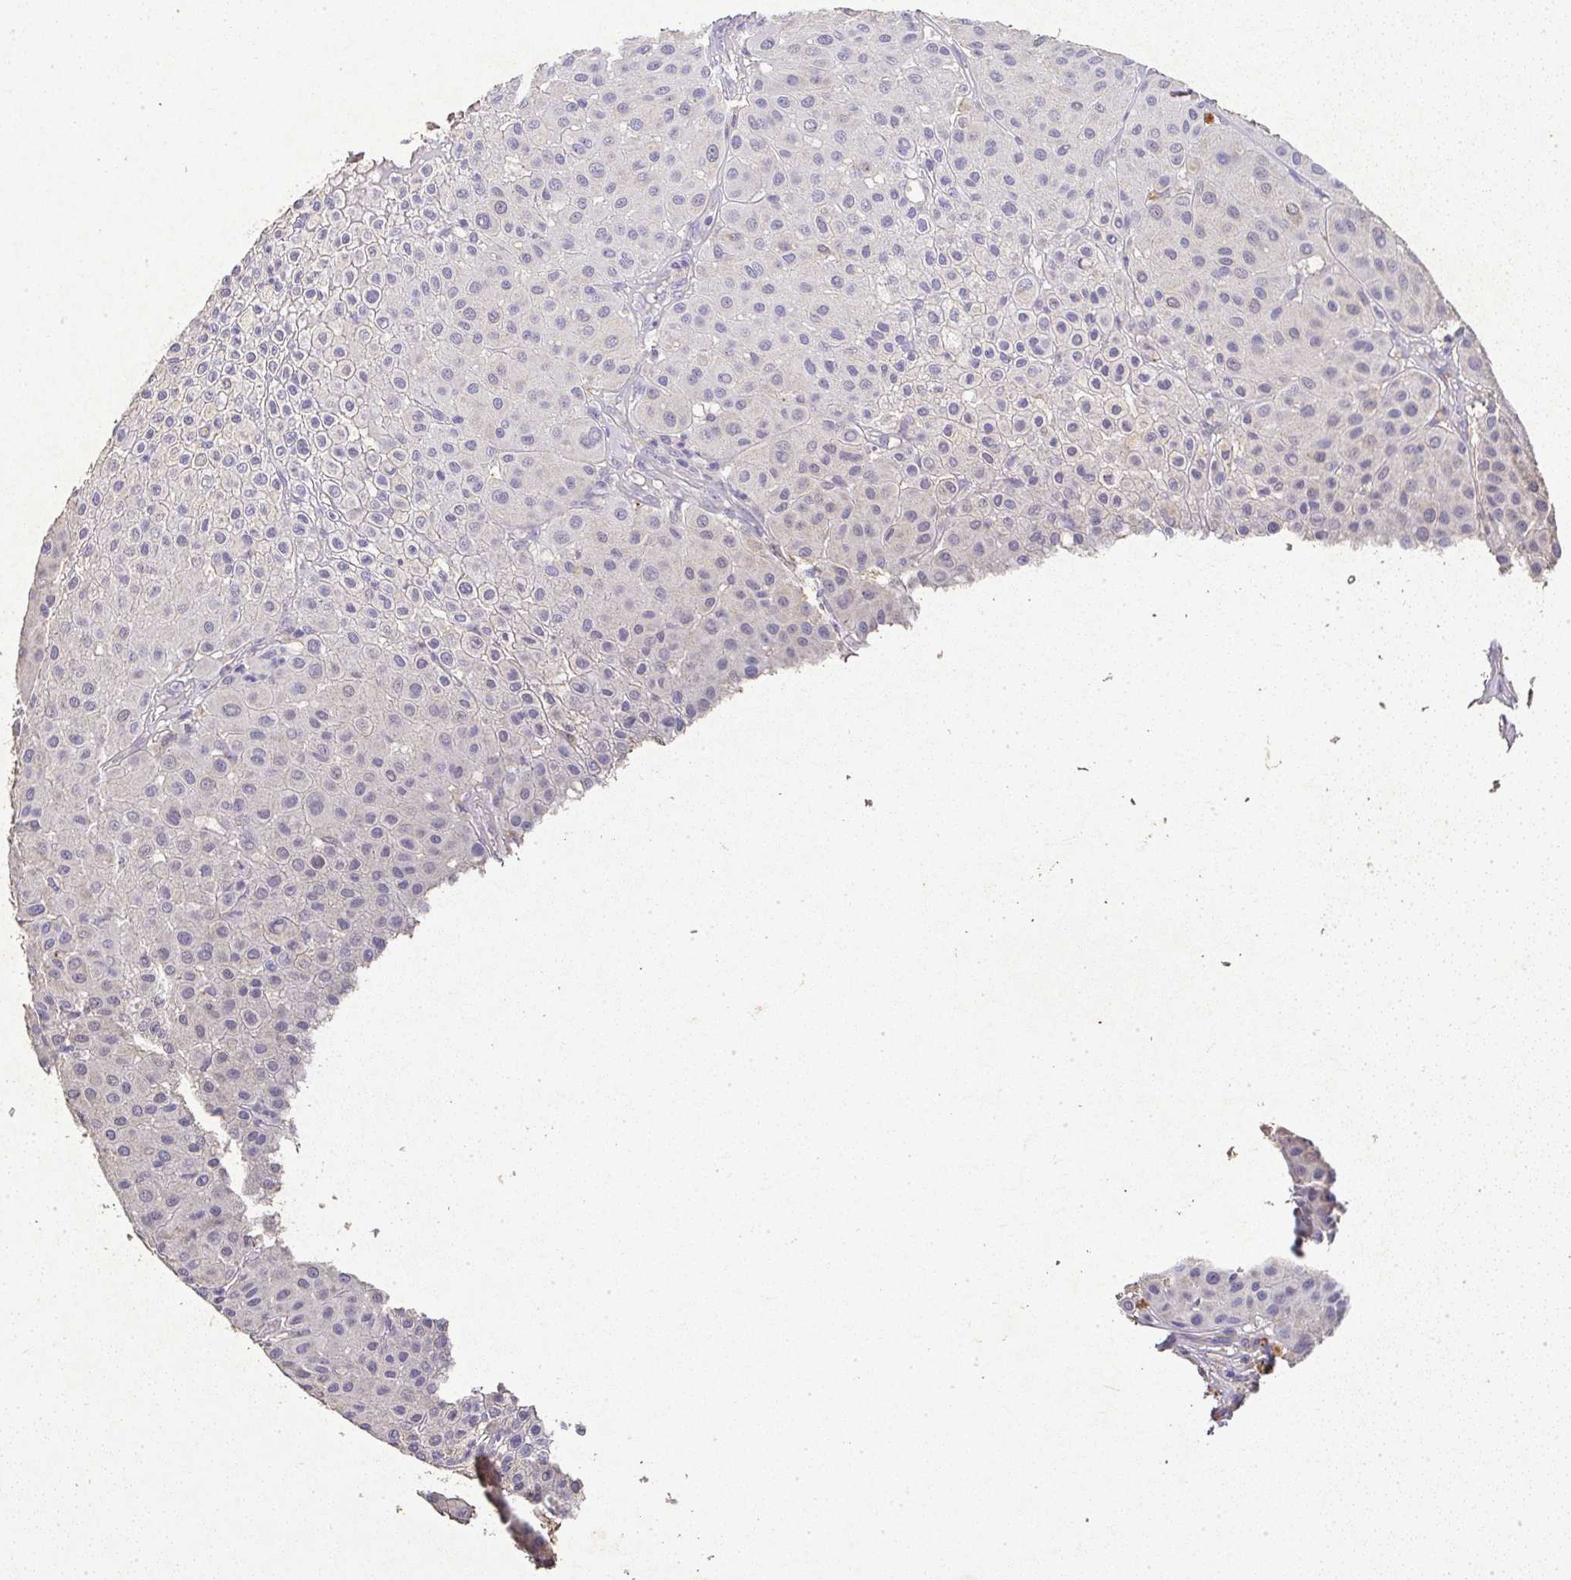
{"staining": {"intensity": "negative", "quantity": "none", "location": "none"}, "tissue": "melanoma", "cell_type": "Tumor cells", "image_type": "cancer", "snomed": [{"axis": "morphology", "description": "Malignant melanoma, Metastatic site"}, {"axis": "topography", "description": "Smooth muscle"}], "caption": "This image is of malignant melanoma (metastatic site) stained with immunohistochemistry (IHC) to label a protein in brown with the nuclei are counter-stained blue. There is no expression in tumor cells.", "gene": "RPS2", "patient": {"sex": "male", "age": 41}}